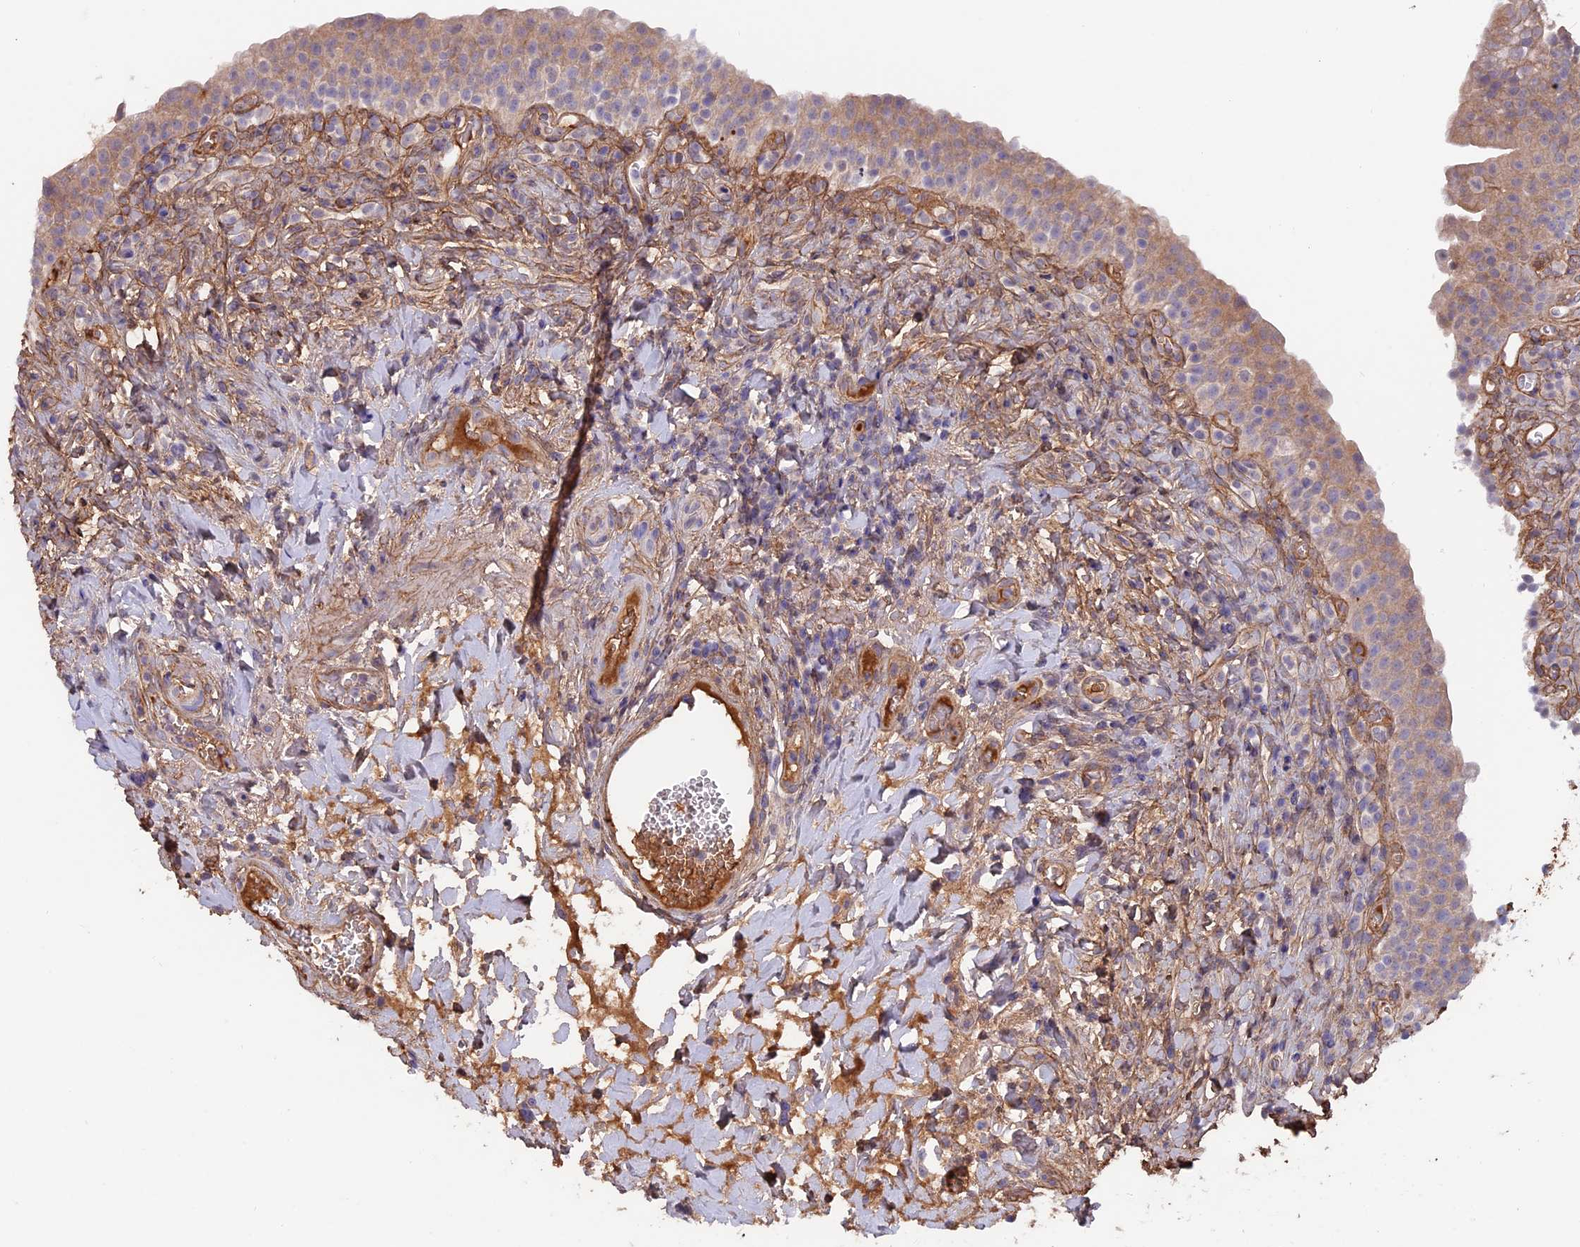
{"staining": {"intensity": "moderate", "quantity": "<25%", "location": "cytoplasmic/membranous"}, "tissue": "urinary bladder", "cell_type": "Urothelial cells", "image_type": "normal", "snomed": [{"axis": "morphology", "description": "Normal tissue, NOS"}, {"axis": "morphology", "description": "Inflammation, NOS"}, {"axis": "topography", "description": "Urinary bladder"}], "caption": "Brown immunohistochemical staining in normal human urinary bladder demonstrates moderate cytoplasmic/membranous expression in approximately <25% of urothelial cells.", "gene": "COL4A3", "patient": {"sex": "male", "age": 64}}